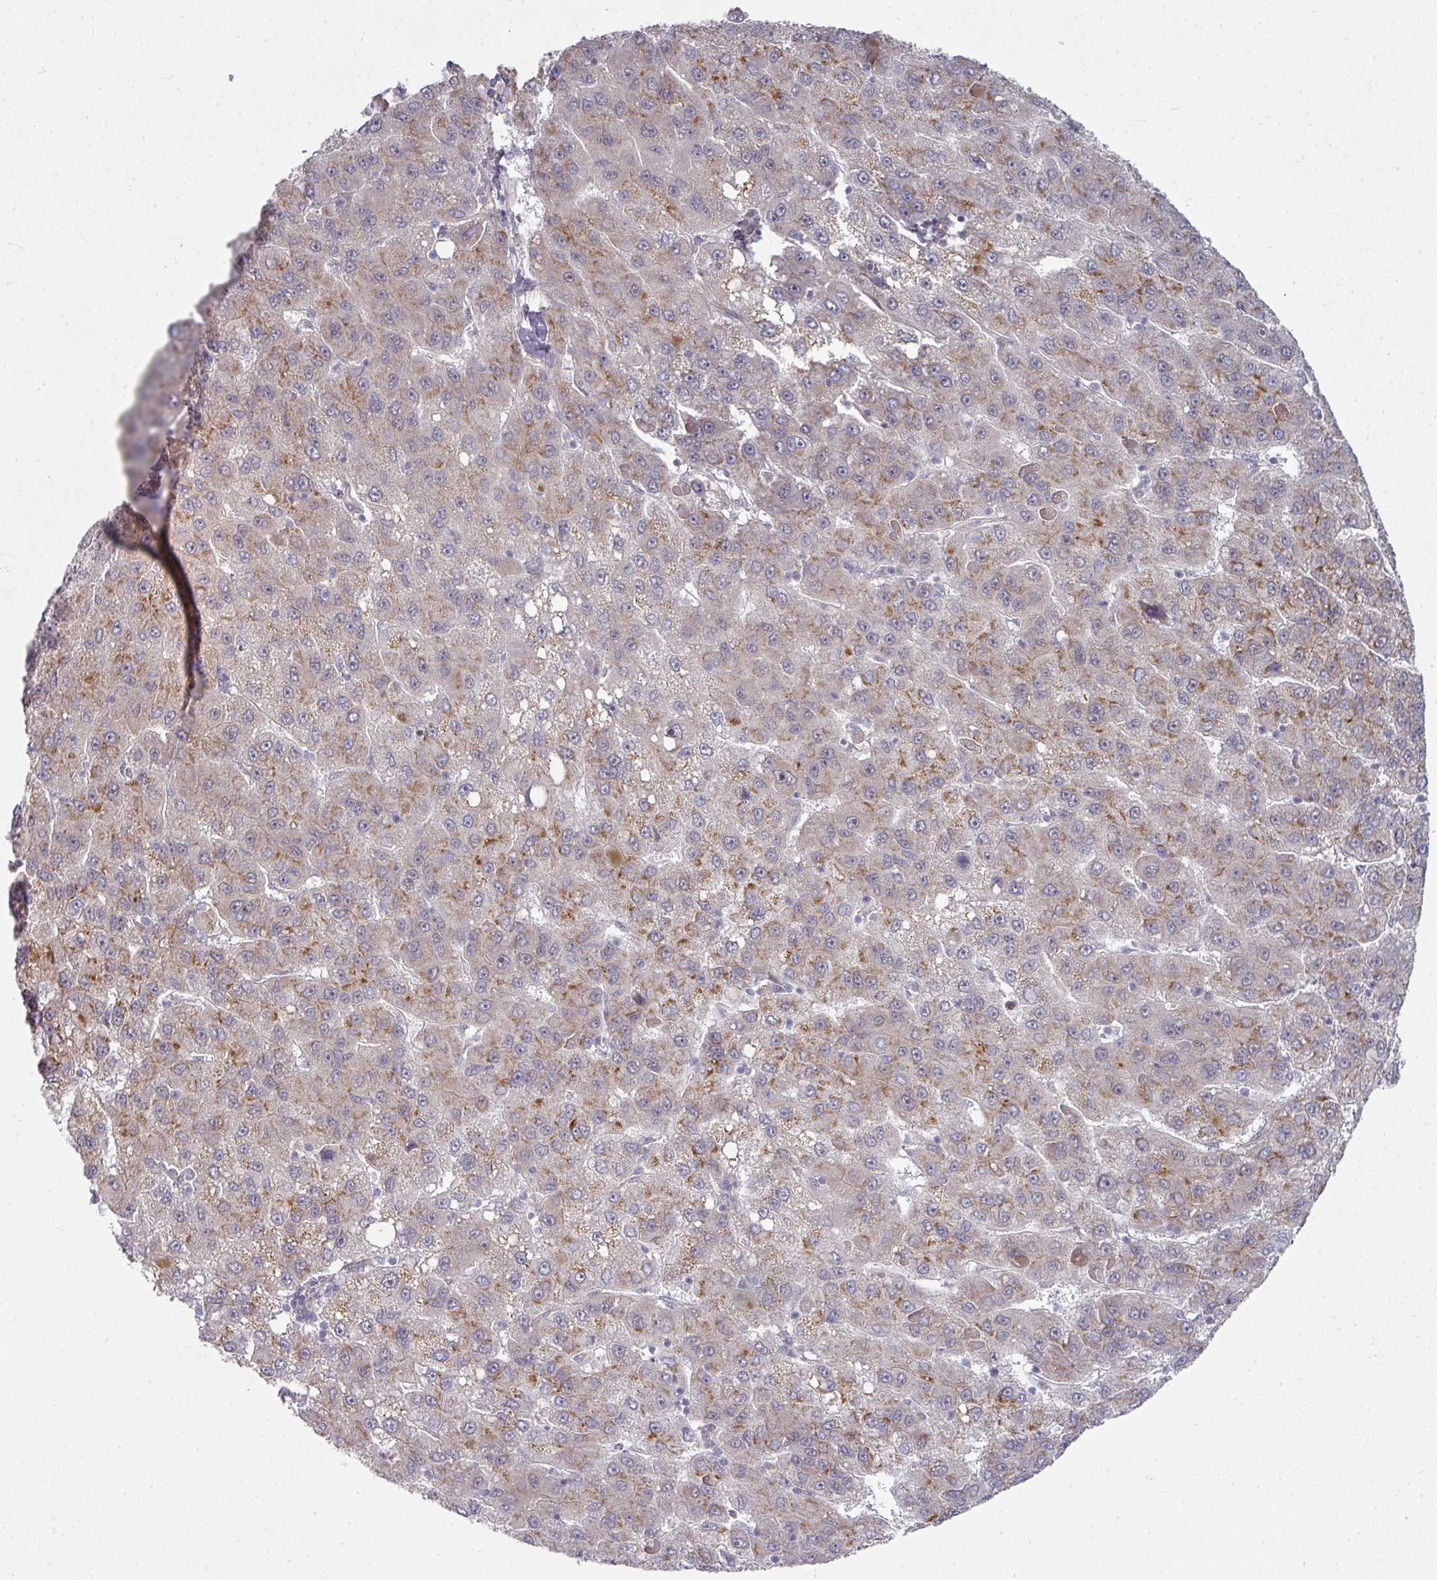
{"staining": {"intensity": "moderate", "quantity": "25%-75%", "location": "cytoplasmic/membranous"}, "tissue": "liver cancer", "cell_type": "Tumor cells", "image_type": "cancer", "snomed": [{"axis": "morphology", "description": "Carcinoma, Hepatocellular, NOS"}, {"axis": "topography", "description": "Liver"}], "caption": "About 25%-75% of tumor cells in human liver hepatocellular carcinoma reveal moderate cytoplasmic/membranous protein expression as visualized by brown immunohistochemical staining.", "gene": "TMCC1", "patient": {"sex": "female", "age": 82}}